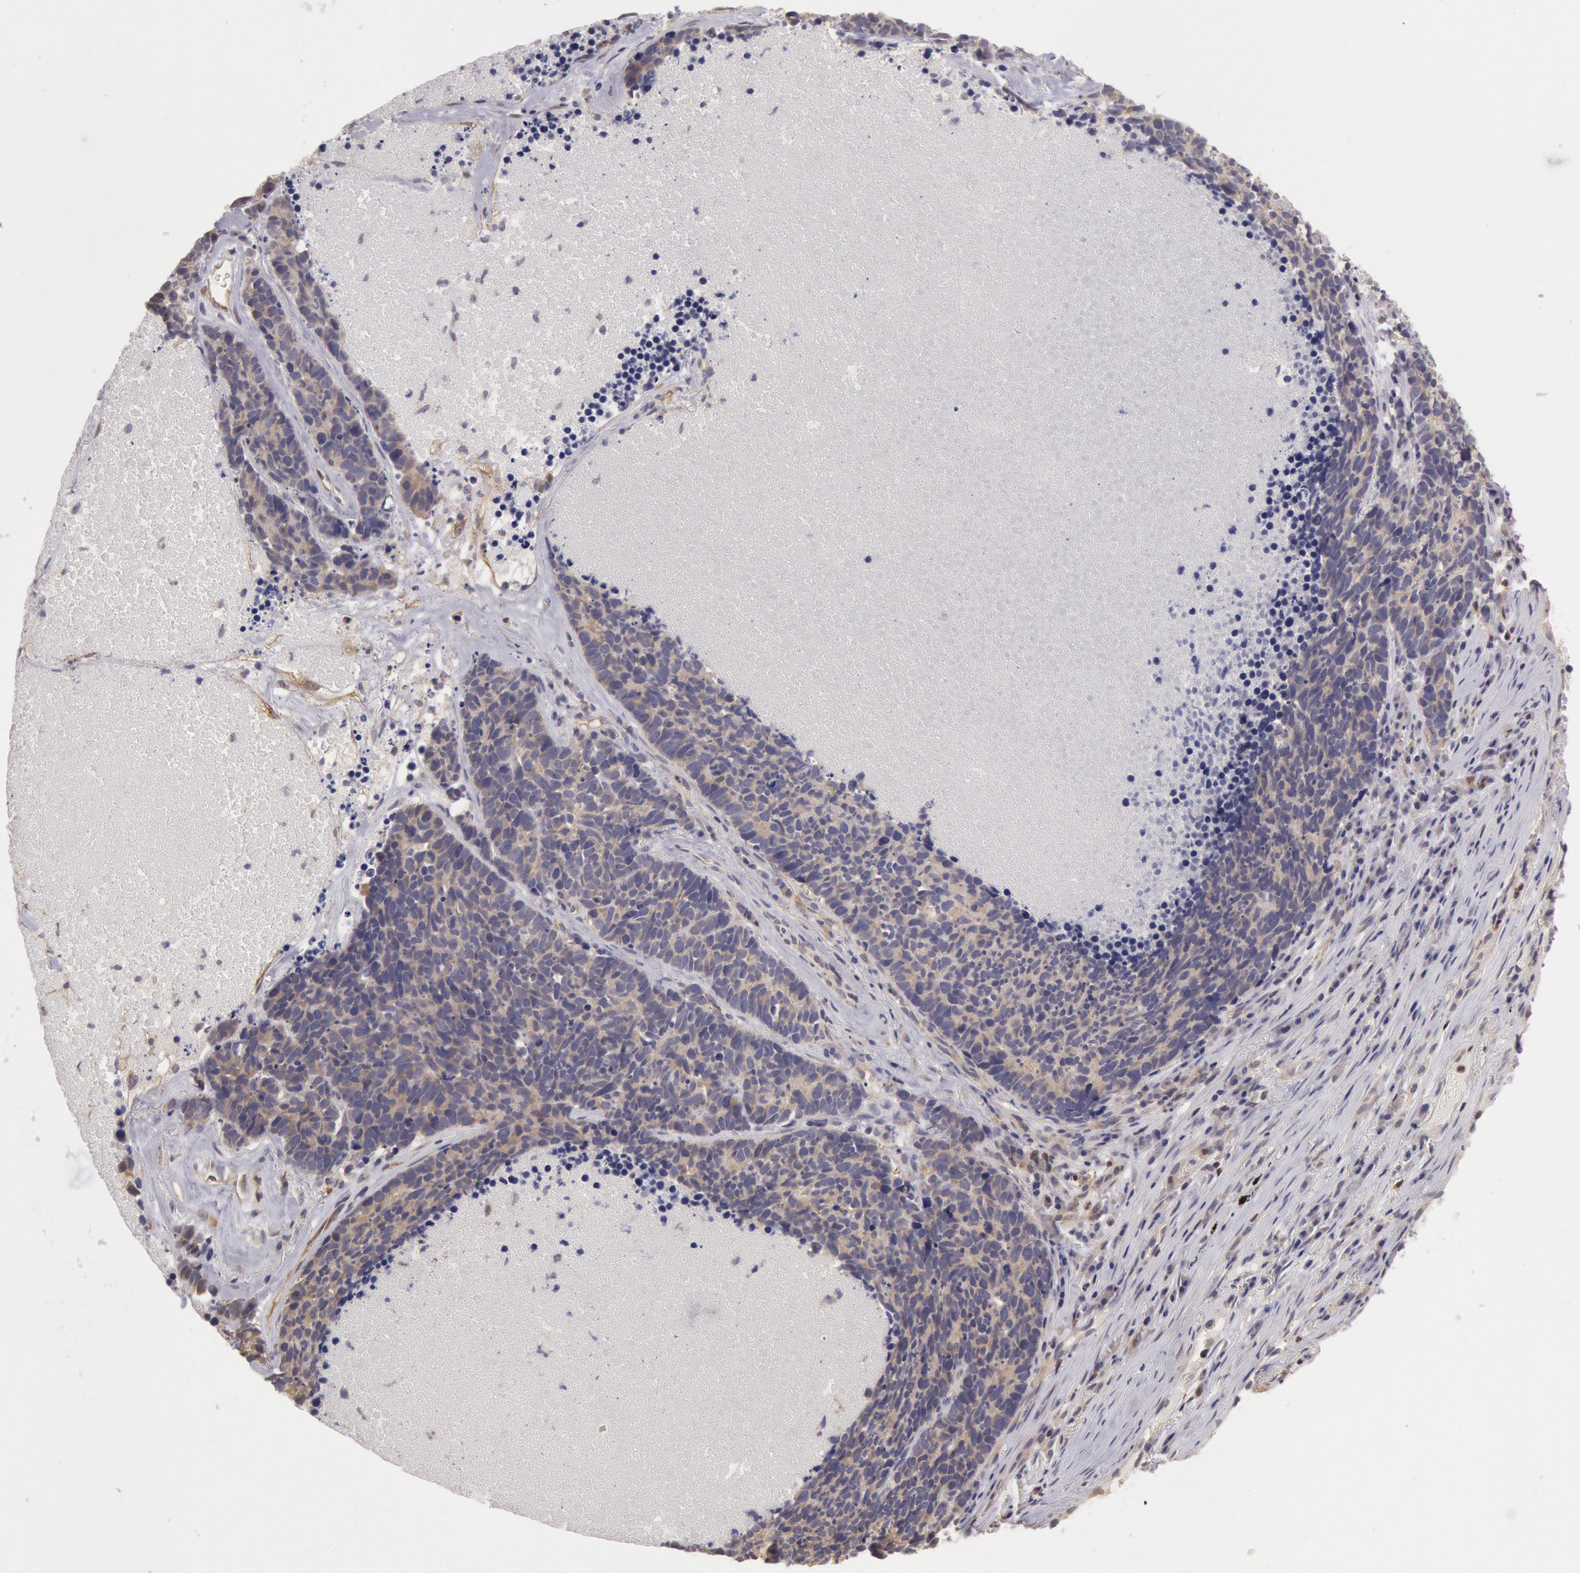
{"staining": {"intensity": "weak", "quantity": ">75%", "location": "cytoplasmic/membranous"}, "tissue": "lung cancer", "cell_type": "Tumor cells", "image_type": "cancer", "snomed": [{"axis": "morphology", "description": "Neoplasm, malignant, NOS"}, {"axis": "topography", "description": "Lung"}], "caption": "About >75% of tumor cells in lung cancer reveal weak cytoplasmic/membranous protein staining as visualized by brown immunohistochemical staining.", "gene": "NMT2", "patient": {"sex": "female", "age": 75}}